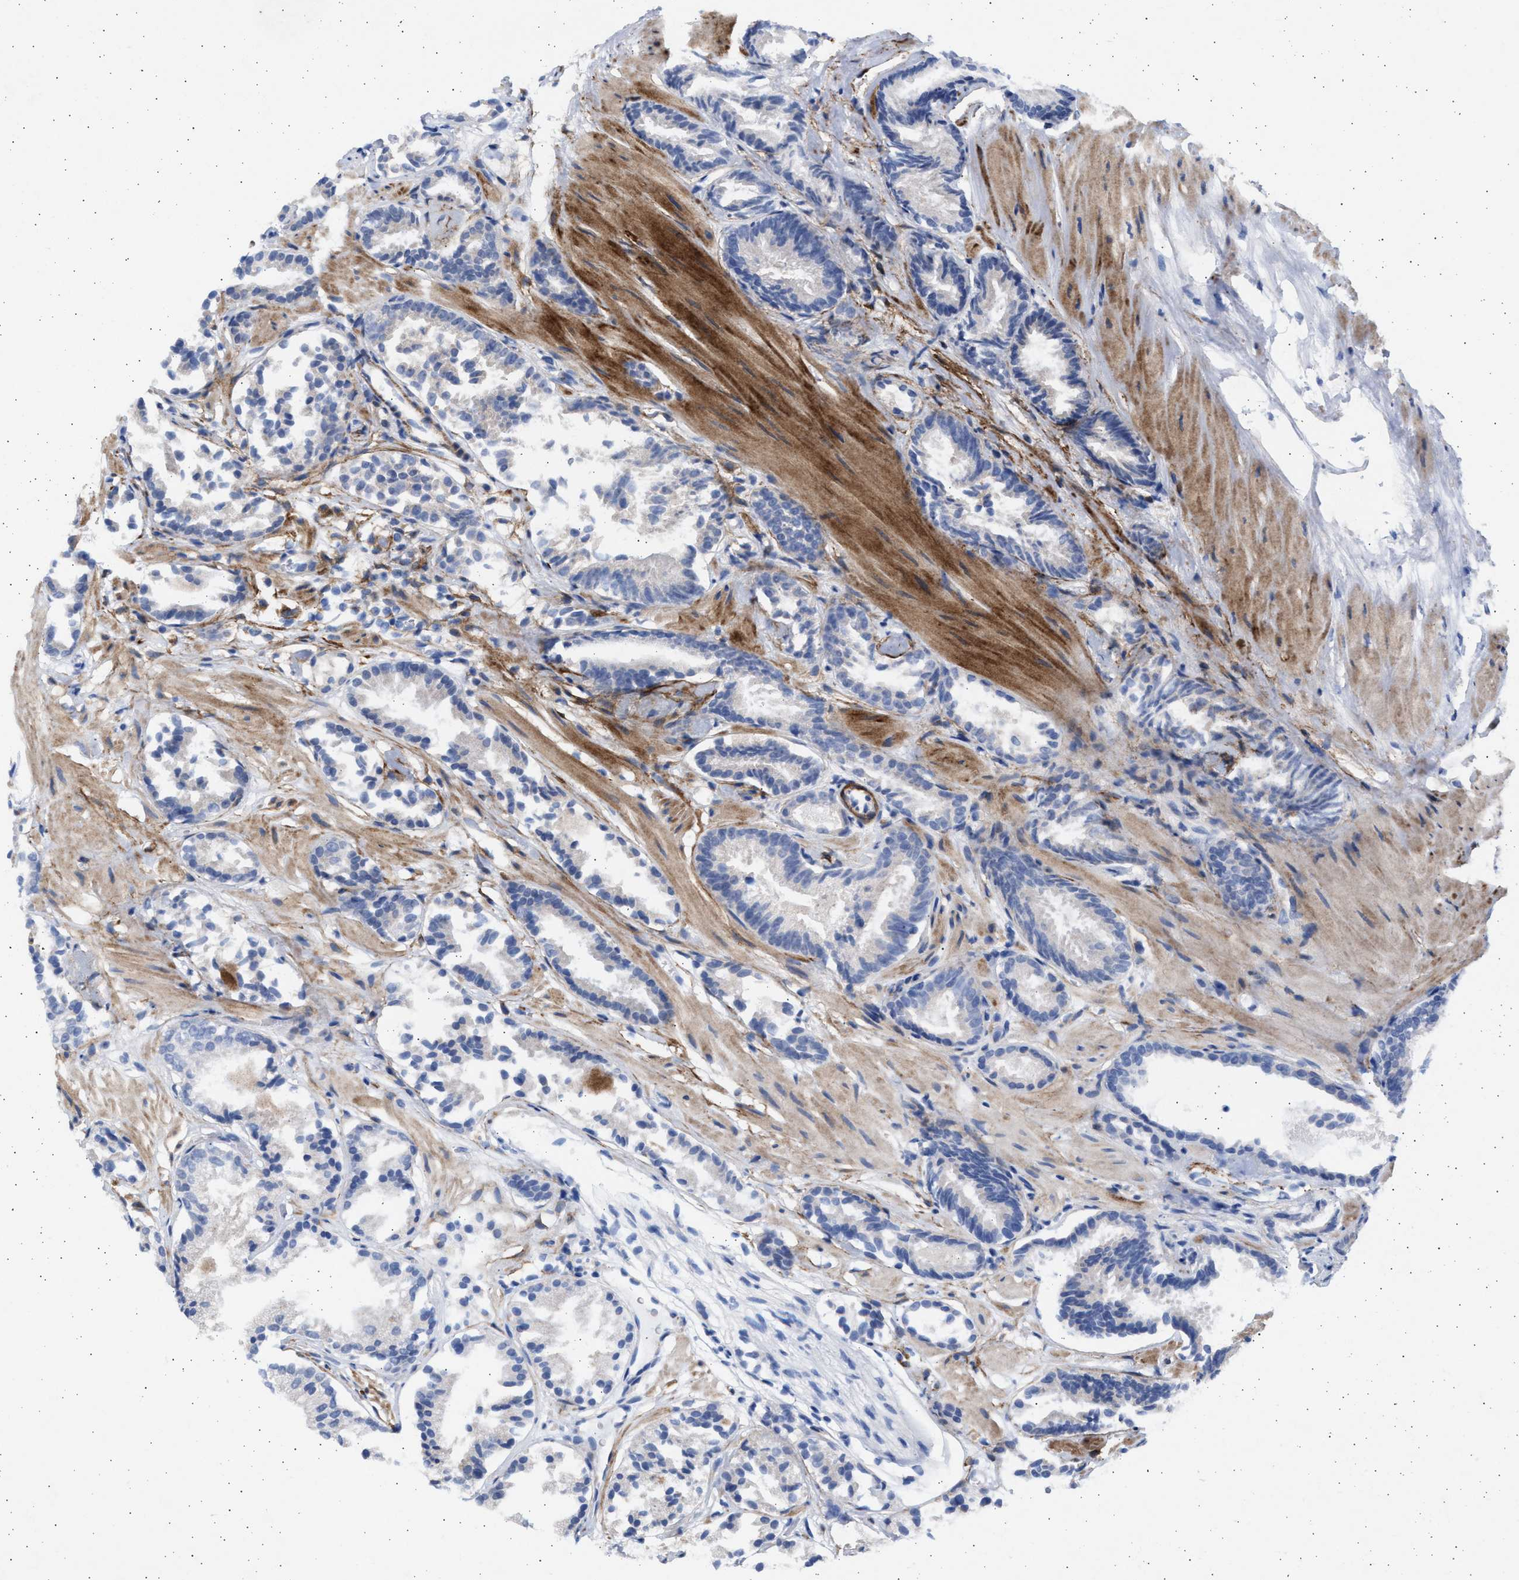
{"staining": {"intensity": "negative", "quantity": "none", "location": "none"}, "tissue": "prostate cancer", "cell_type": "Tumor cells", "image_type": "cancer", "snomed": [{"axis": "morphology", "description": "Adenocarcinoma, Low grade"}, {"axis": "topography", "description": "Prostate"}], "caption": "Adenocarcinoma (low-grade) (prostate) was stained to show a protein in brown. There is no significant positivity in tumor cells.", "gene": "NBR1", "patient": {"sex": "male", "age": 51}}